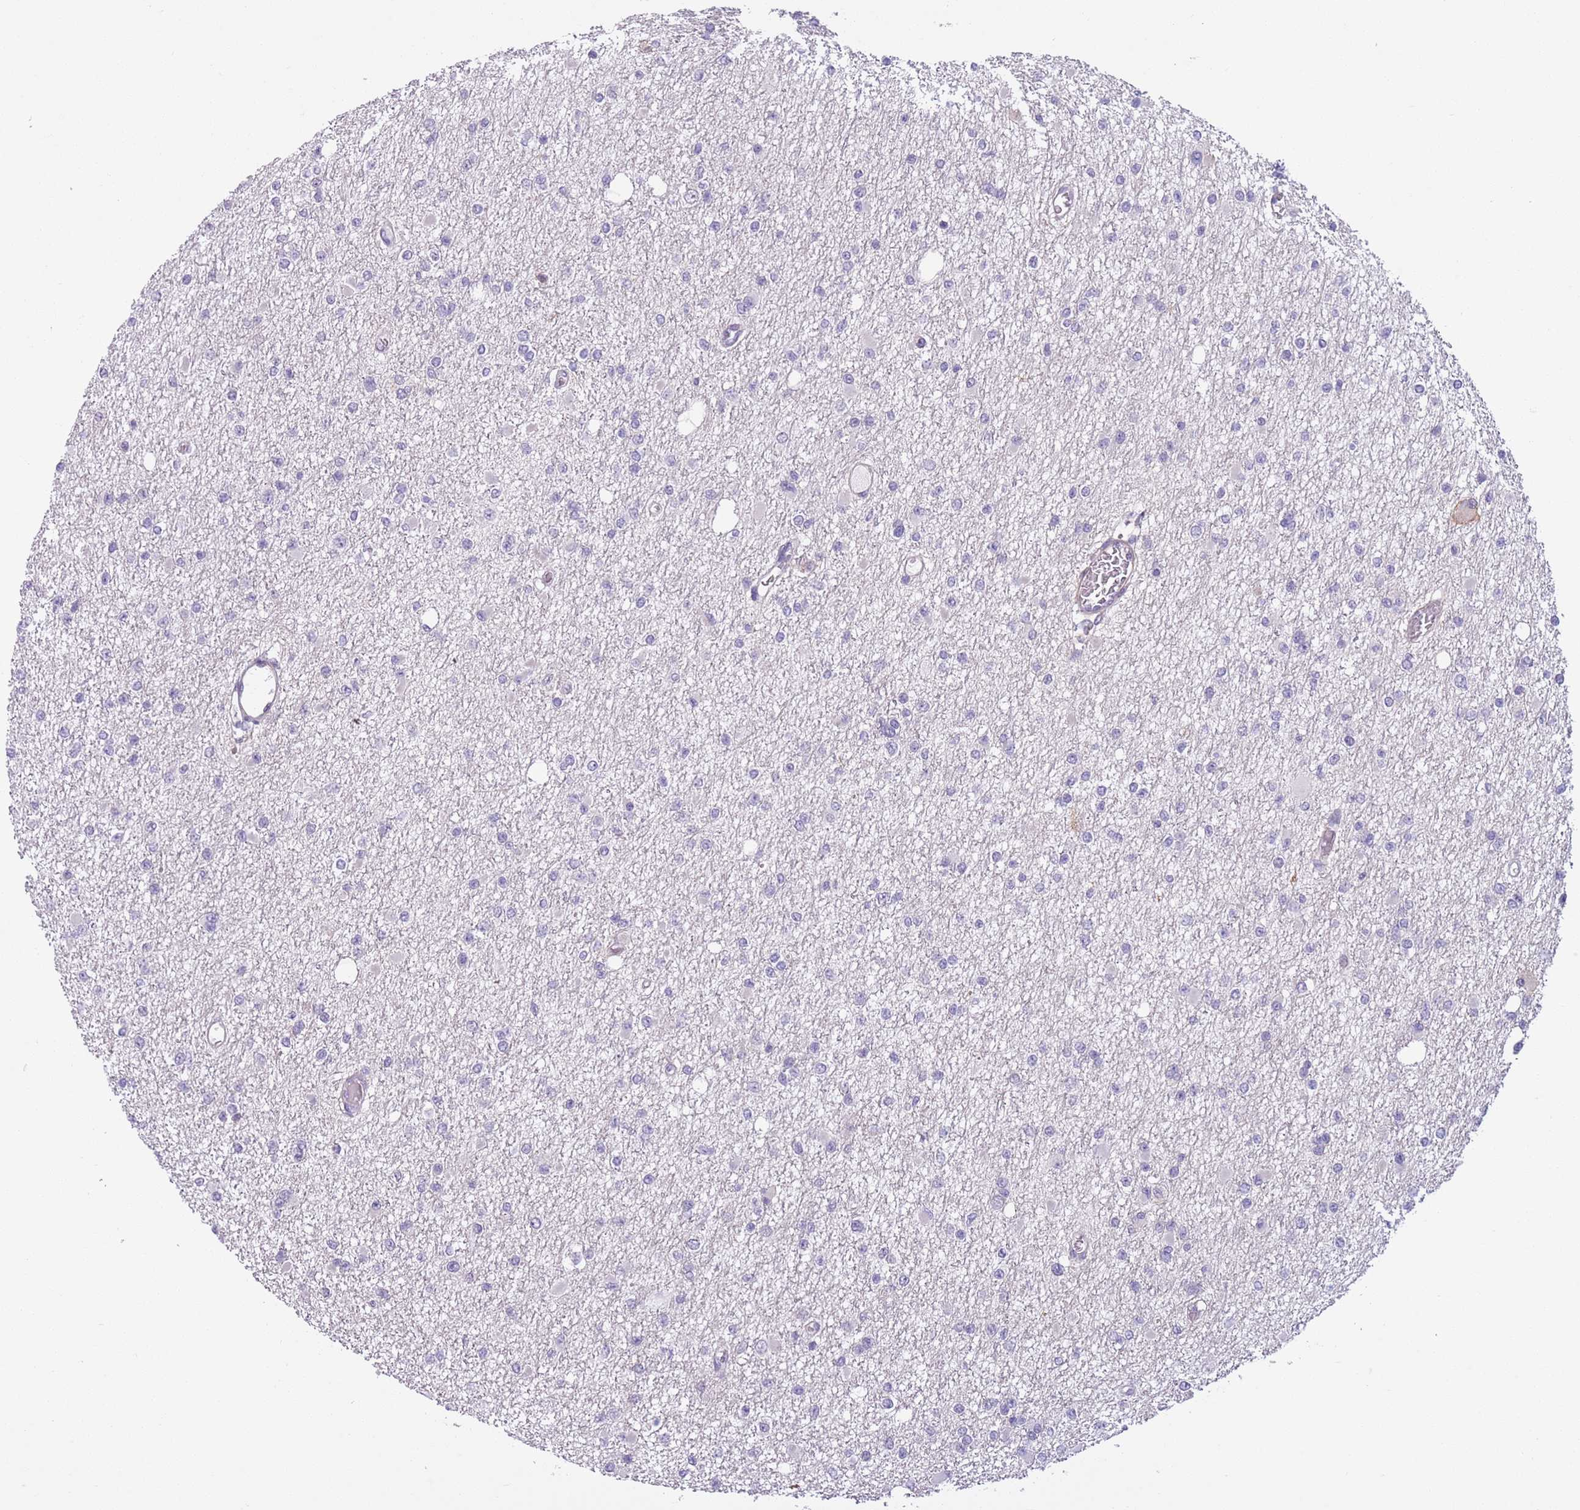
{"staining": {"intensity": "negative", "quantity": "none", "location": "none"}, "tissue": "glioma", "cell_type": "Tumor cells", "image_type": "cancer", "snomed": [{"axis": "morphology", "description": "Glioma, malignant, Low grade"}, {"axis": "topography", "description": "Brain"}], "caption": "IHC micrograph of neoplastic tissue: human glioma stained with DAB shows no significant protein positivity in tumor cells.", "gene": "JAML", "patient": {"sex": "female", "age": 22}}